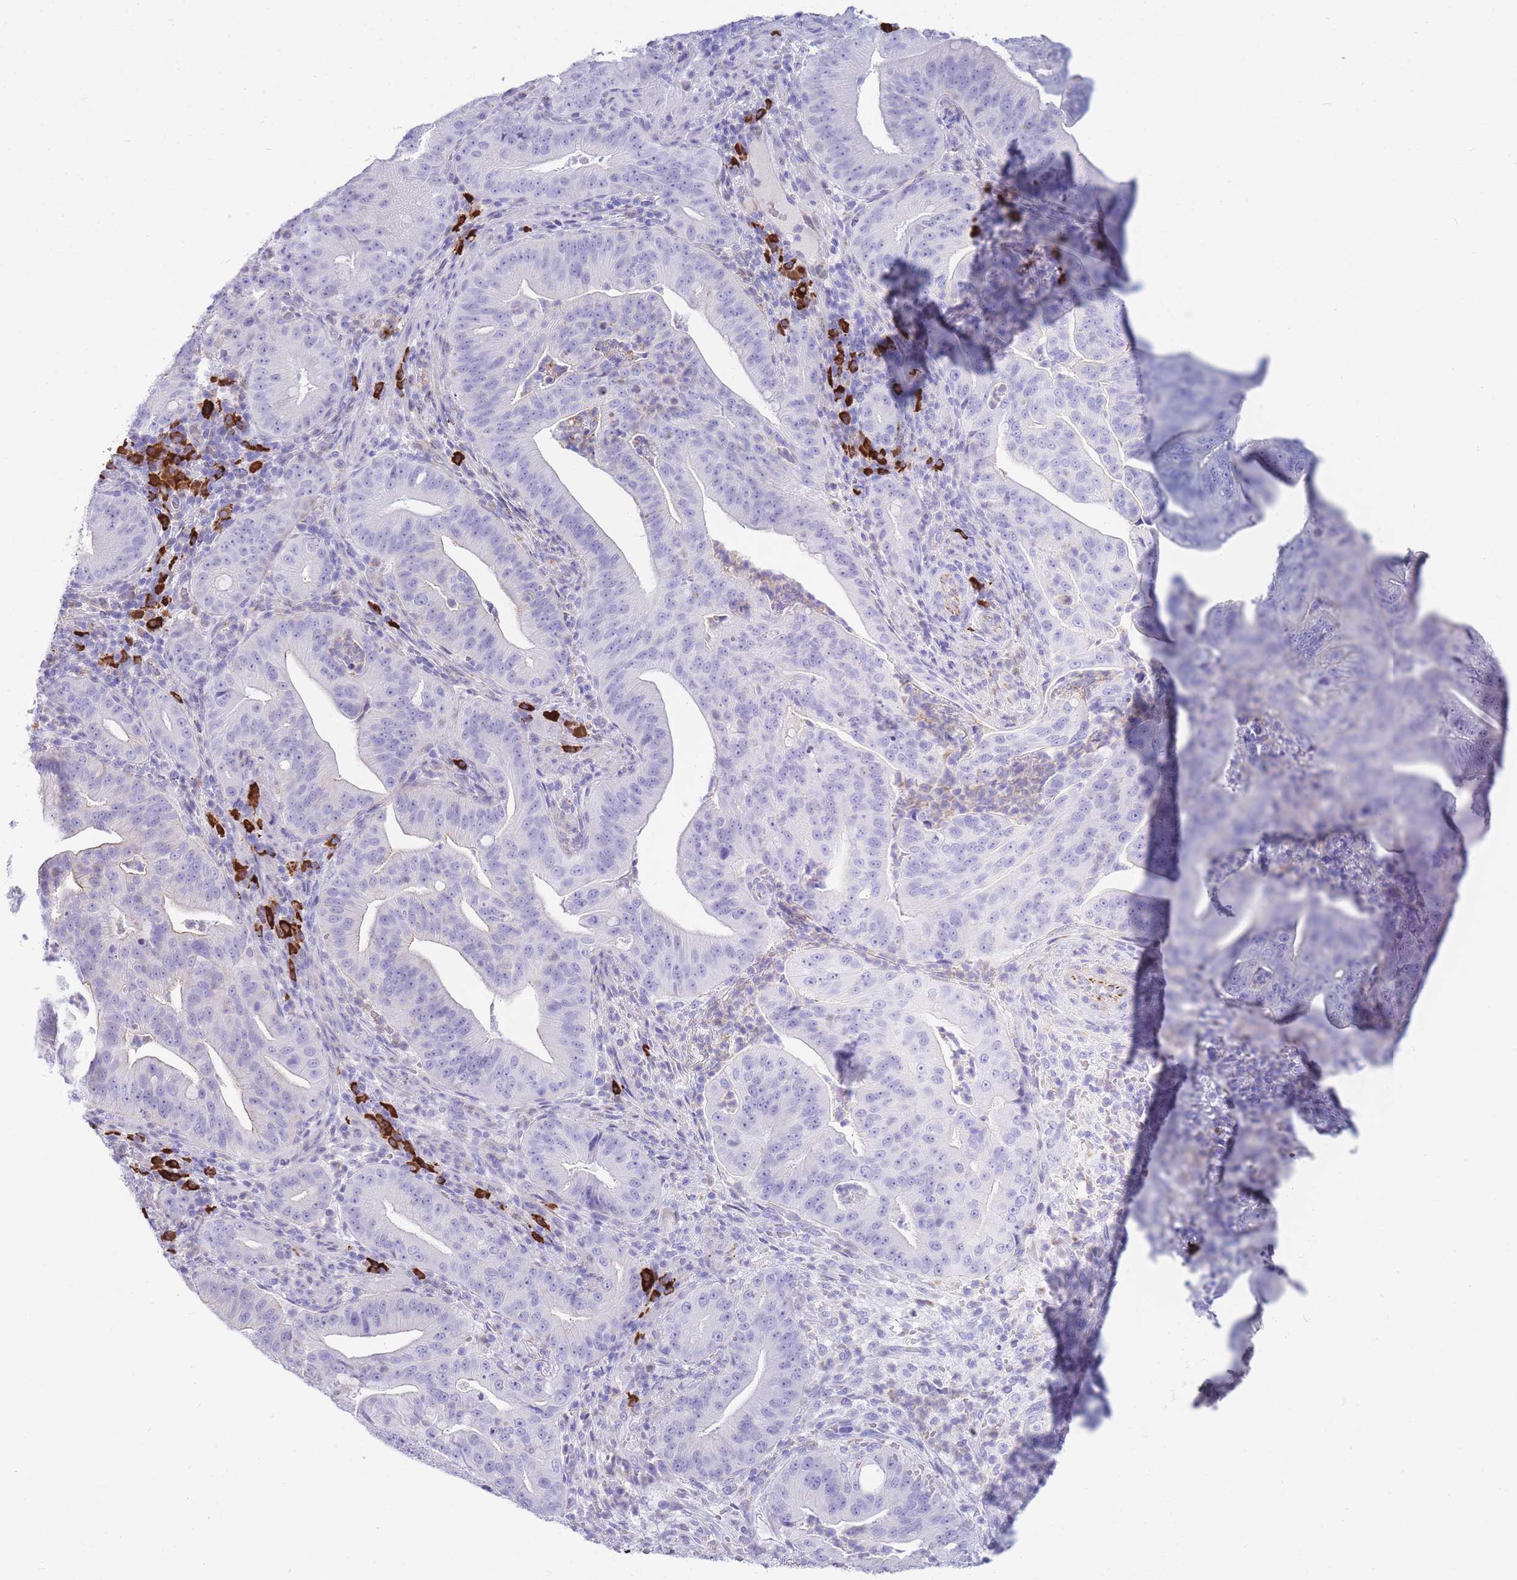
{"staining": {"intensity": "negative", "quantity": "none", "location": "none"}, "tissue": "pancreatic cancer", "cell_type": "Tumor cells", "image_type": "cancer", "snomed": [{"axis": "morphology", "description": "Adenocarcinoma, NOS"}, {"axis": "topography", "description": "Pancreas"}], "caption": "This is an IHC micrograph of human pancreatic cancer. There is no expression in tumor cells.", "gene": "ZFP62", "patient": {"sex": "male", "age": 71}}